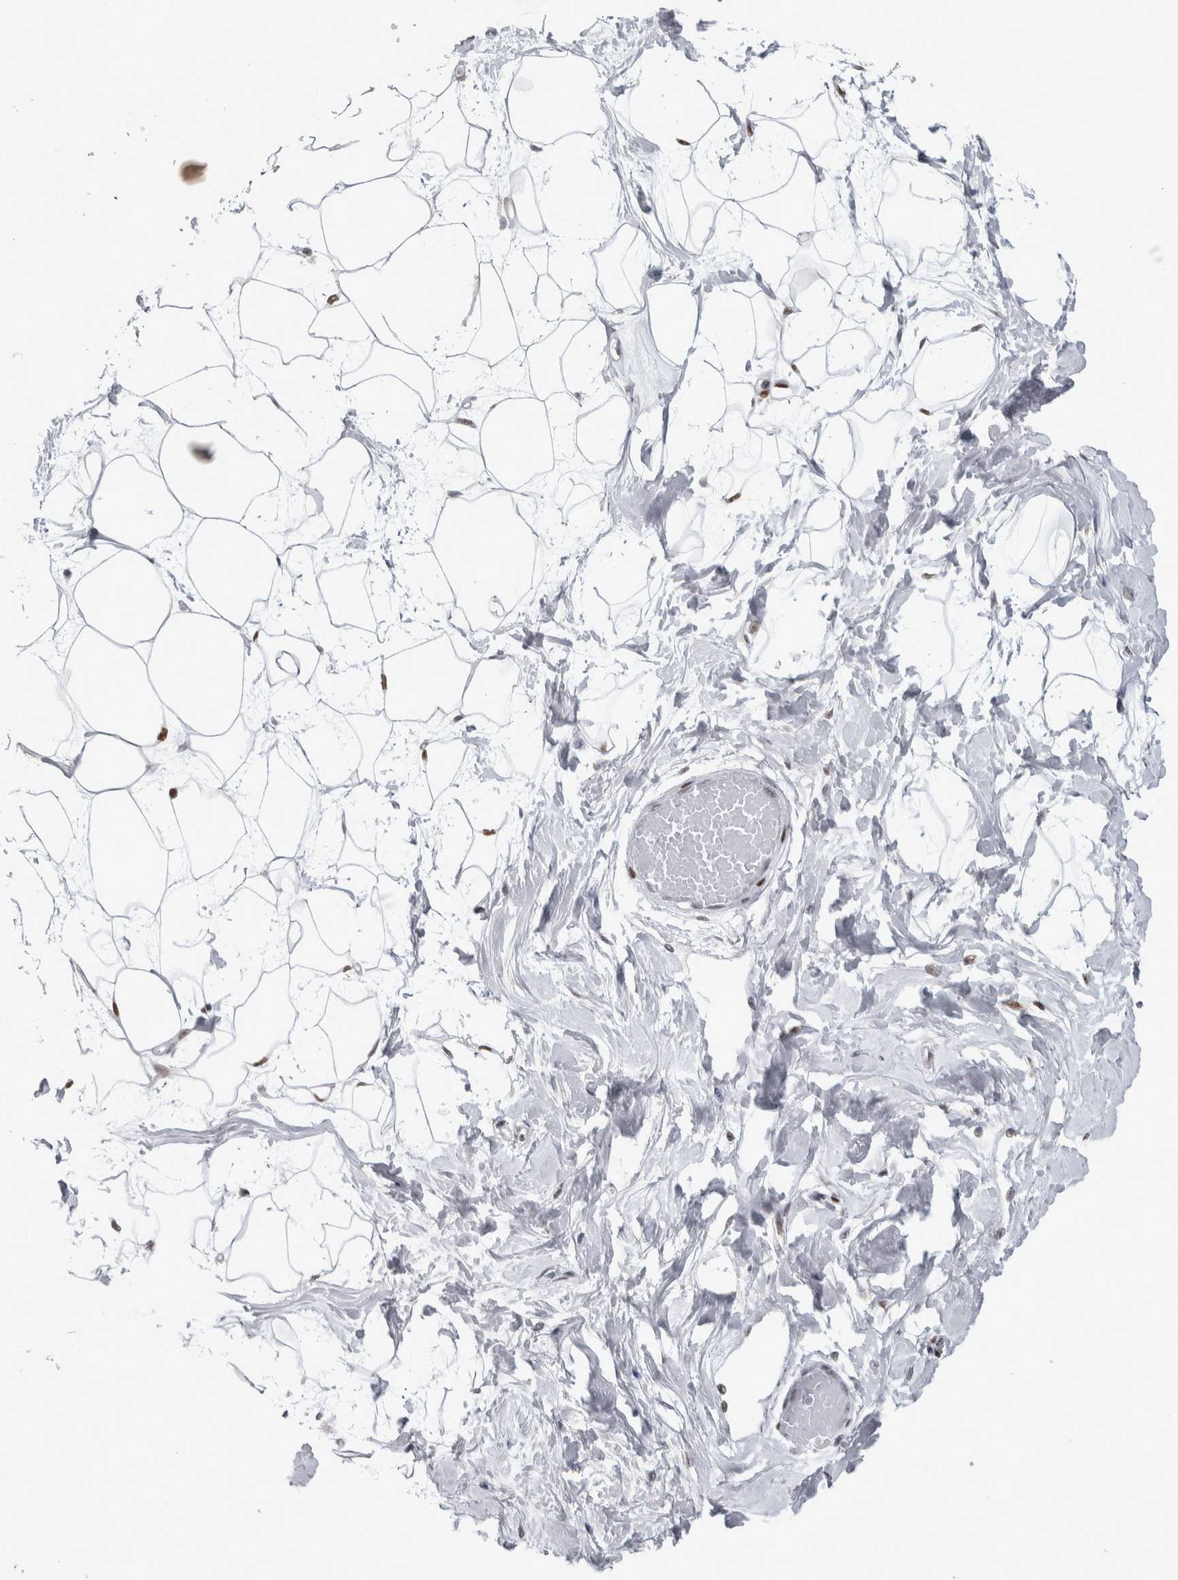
{"staining": {"intensity": "moderate", "quantity": ">75%", "location": "nuclear"}, "tissue": "breast", "cell_type": "Adipocytes", "image_type": "normal", "snomed": [{"axis": "morphology", "description": "Normal tissue, NOS"}, {"axis": "topography", "description": "Breast"}], "caption": "Brown immunohistochemical staining in benign human breast shows moderate nuclear expression in approximately >75% of adipocytes. The protein is shown in brown color, while the nuclei are stained blue.", "gene": "HEXIM2", "patient": {"sex": "female", "age": 45}}